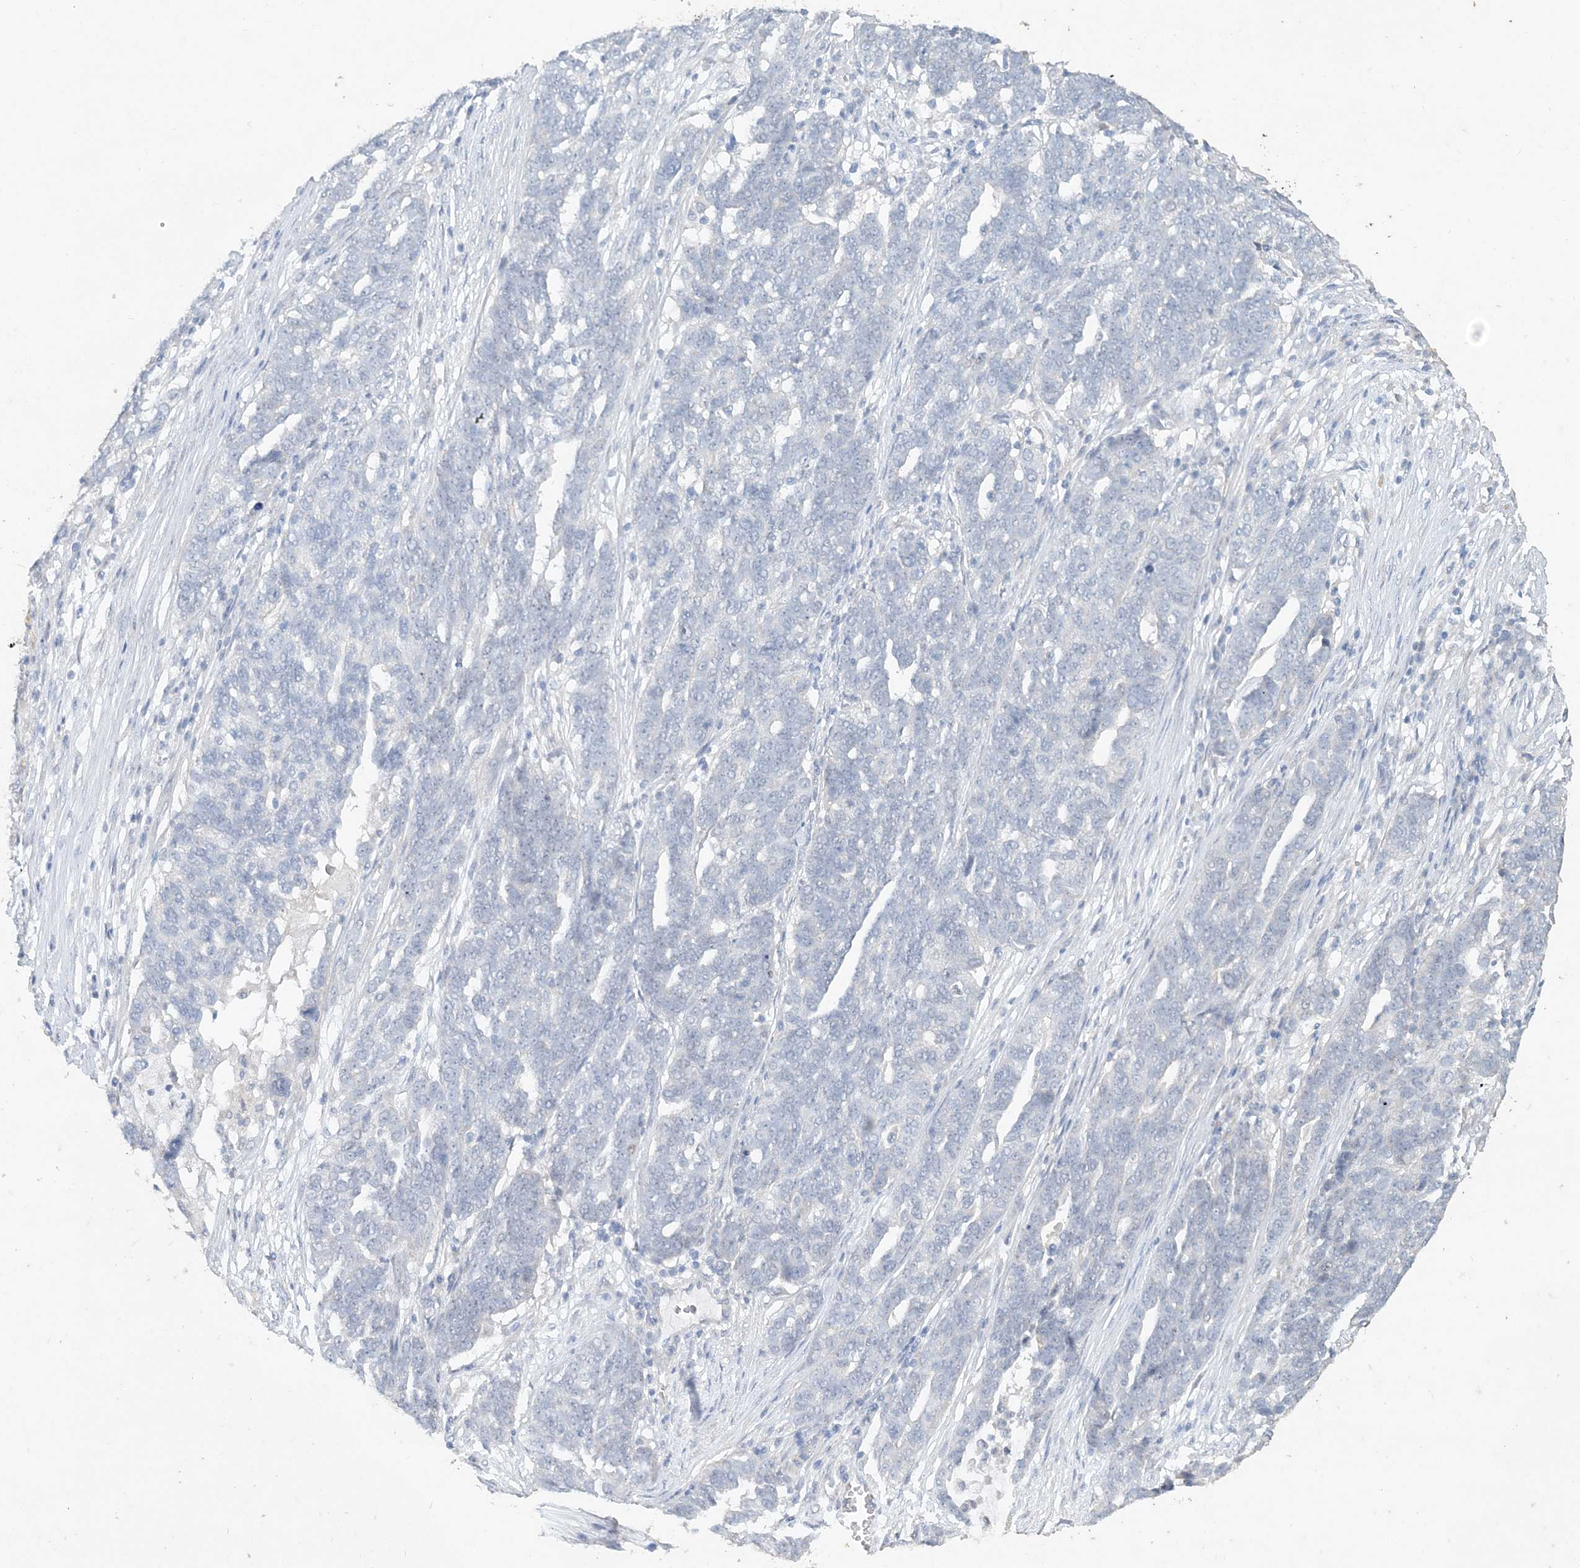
{"staining": {"intensity": "negative", "quantity": "none", "location": "none"}, "tissue": "ovarian cancer", "cell_type": "Tumor cells", "image_type": "cancer", "snomed": [{"axis": "morphology", "description": "Cystadenocarcinoma, serous, NOS"}, {"axis": "topography", "description": "Ovary"}], "caption": "There is no significant positivity in tumor cells of serous cystadenocarcinoma (ovarian). The staining is performed using DAB (3,3'-diaminobenzidine) brown chromogen with nuclei counter-stained in using hematoxylin.", "gene": "DNAH5", "patient": {"sex": "female", "age": 59}}